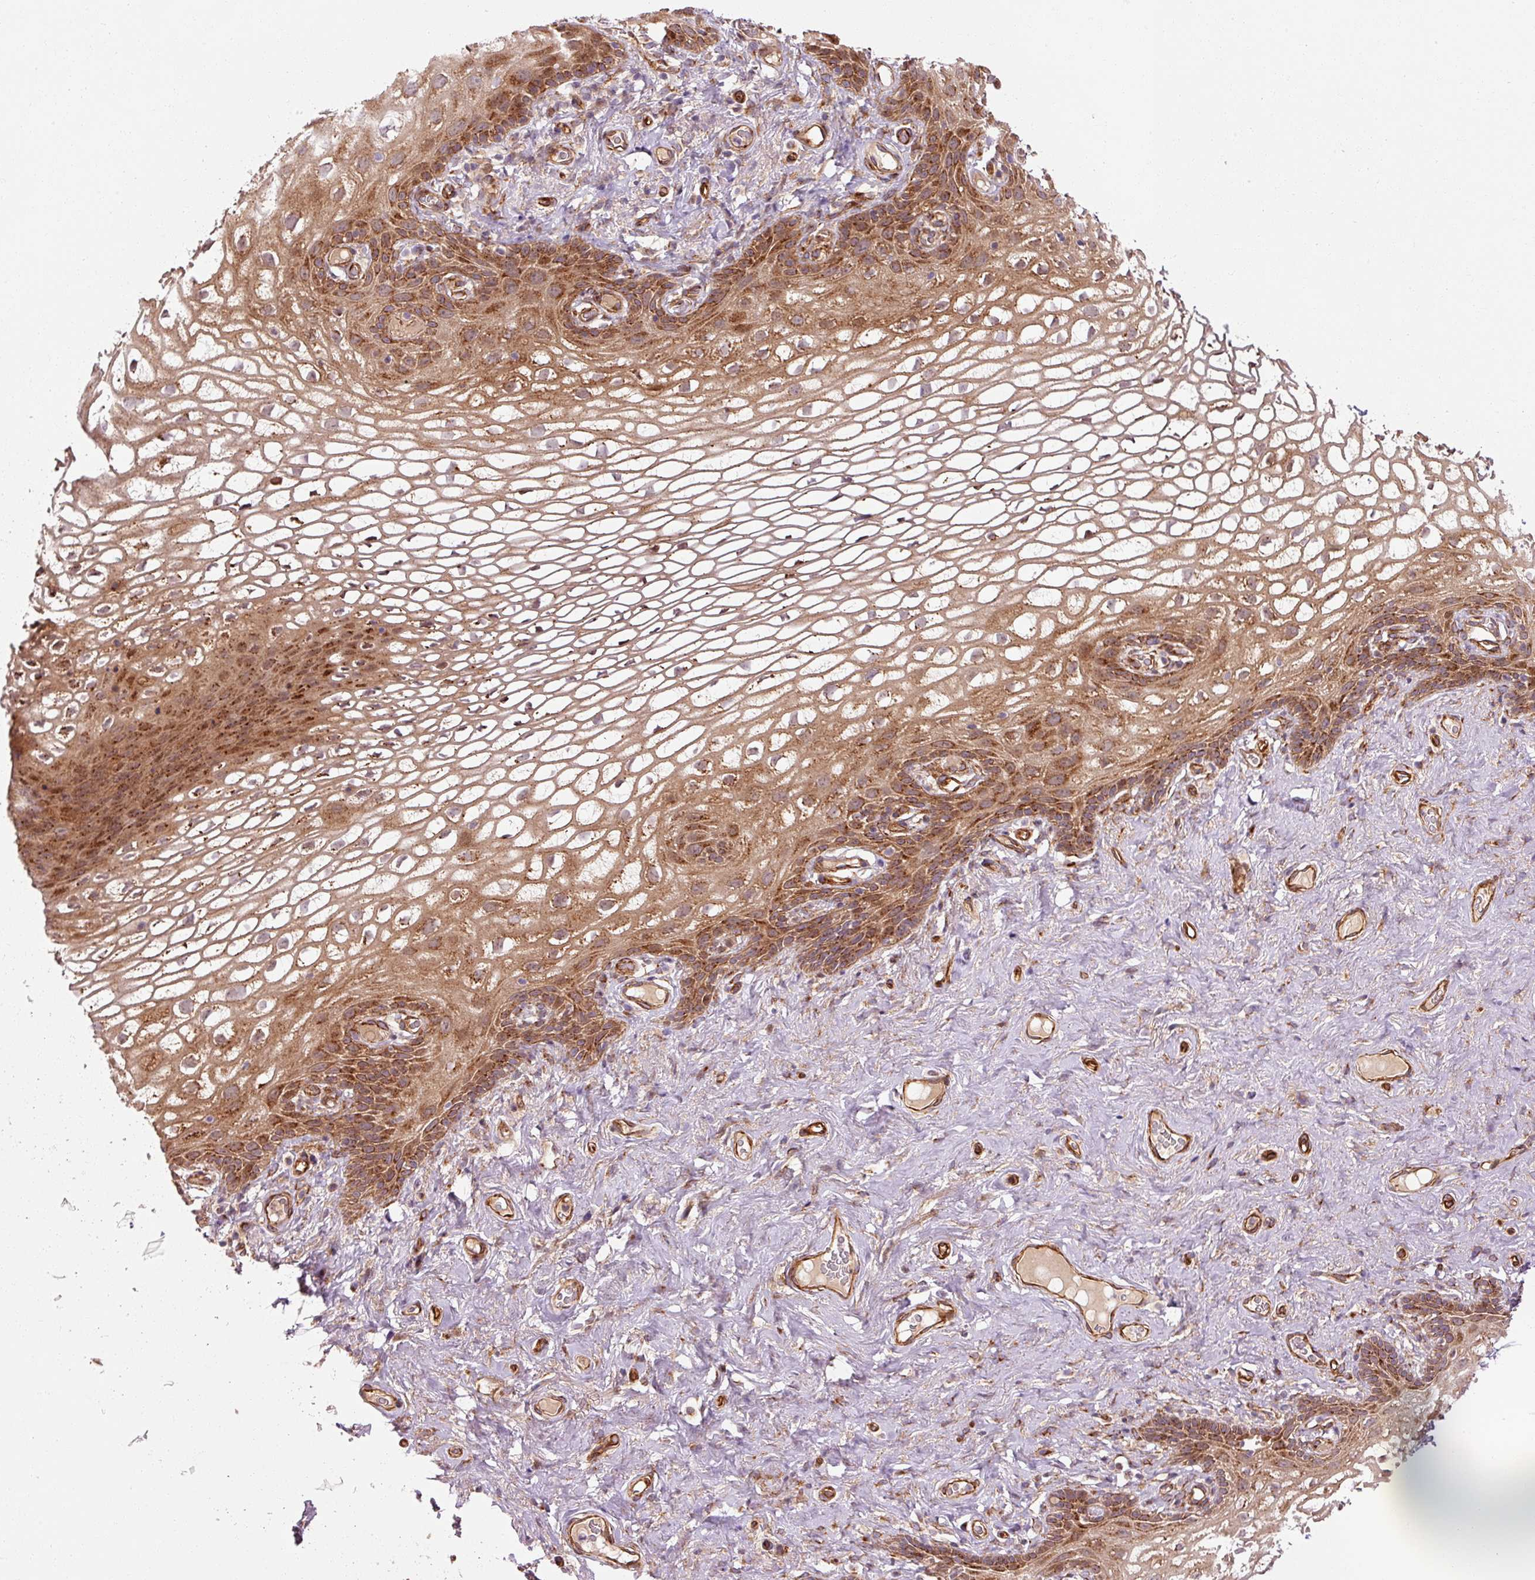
{"staining": {"intensity": "strong", "quantity": "25%-75%", "location": "cytoplasmic/membranous"}, "tissue": "vagina", "cell_type": "Squamous epithelial cells", "image_type": "normal", "snomed": [{"axis": "morphology", "description": "Normal tissue, NOS"}, {"axis": "topography", "description": "Vagina"}, {"axis": "topography", "description": "Peripheral nerve tissue"}], "caption": "This micrograph reveals immunohistochemistry staining of normal vagina, with high strong cytoplasmic/membranous expression in approximately 25%-75% of squamous epithelial cells.", "gene": "LIMK2", "patient": {"sex": "female", "age": 71}}